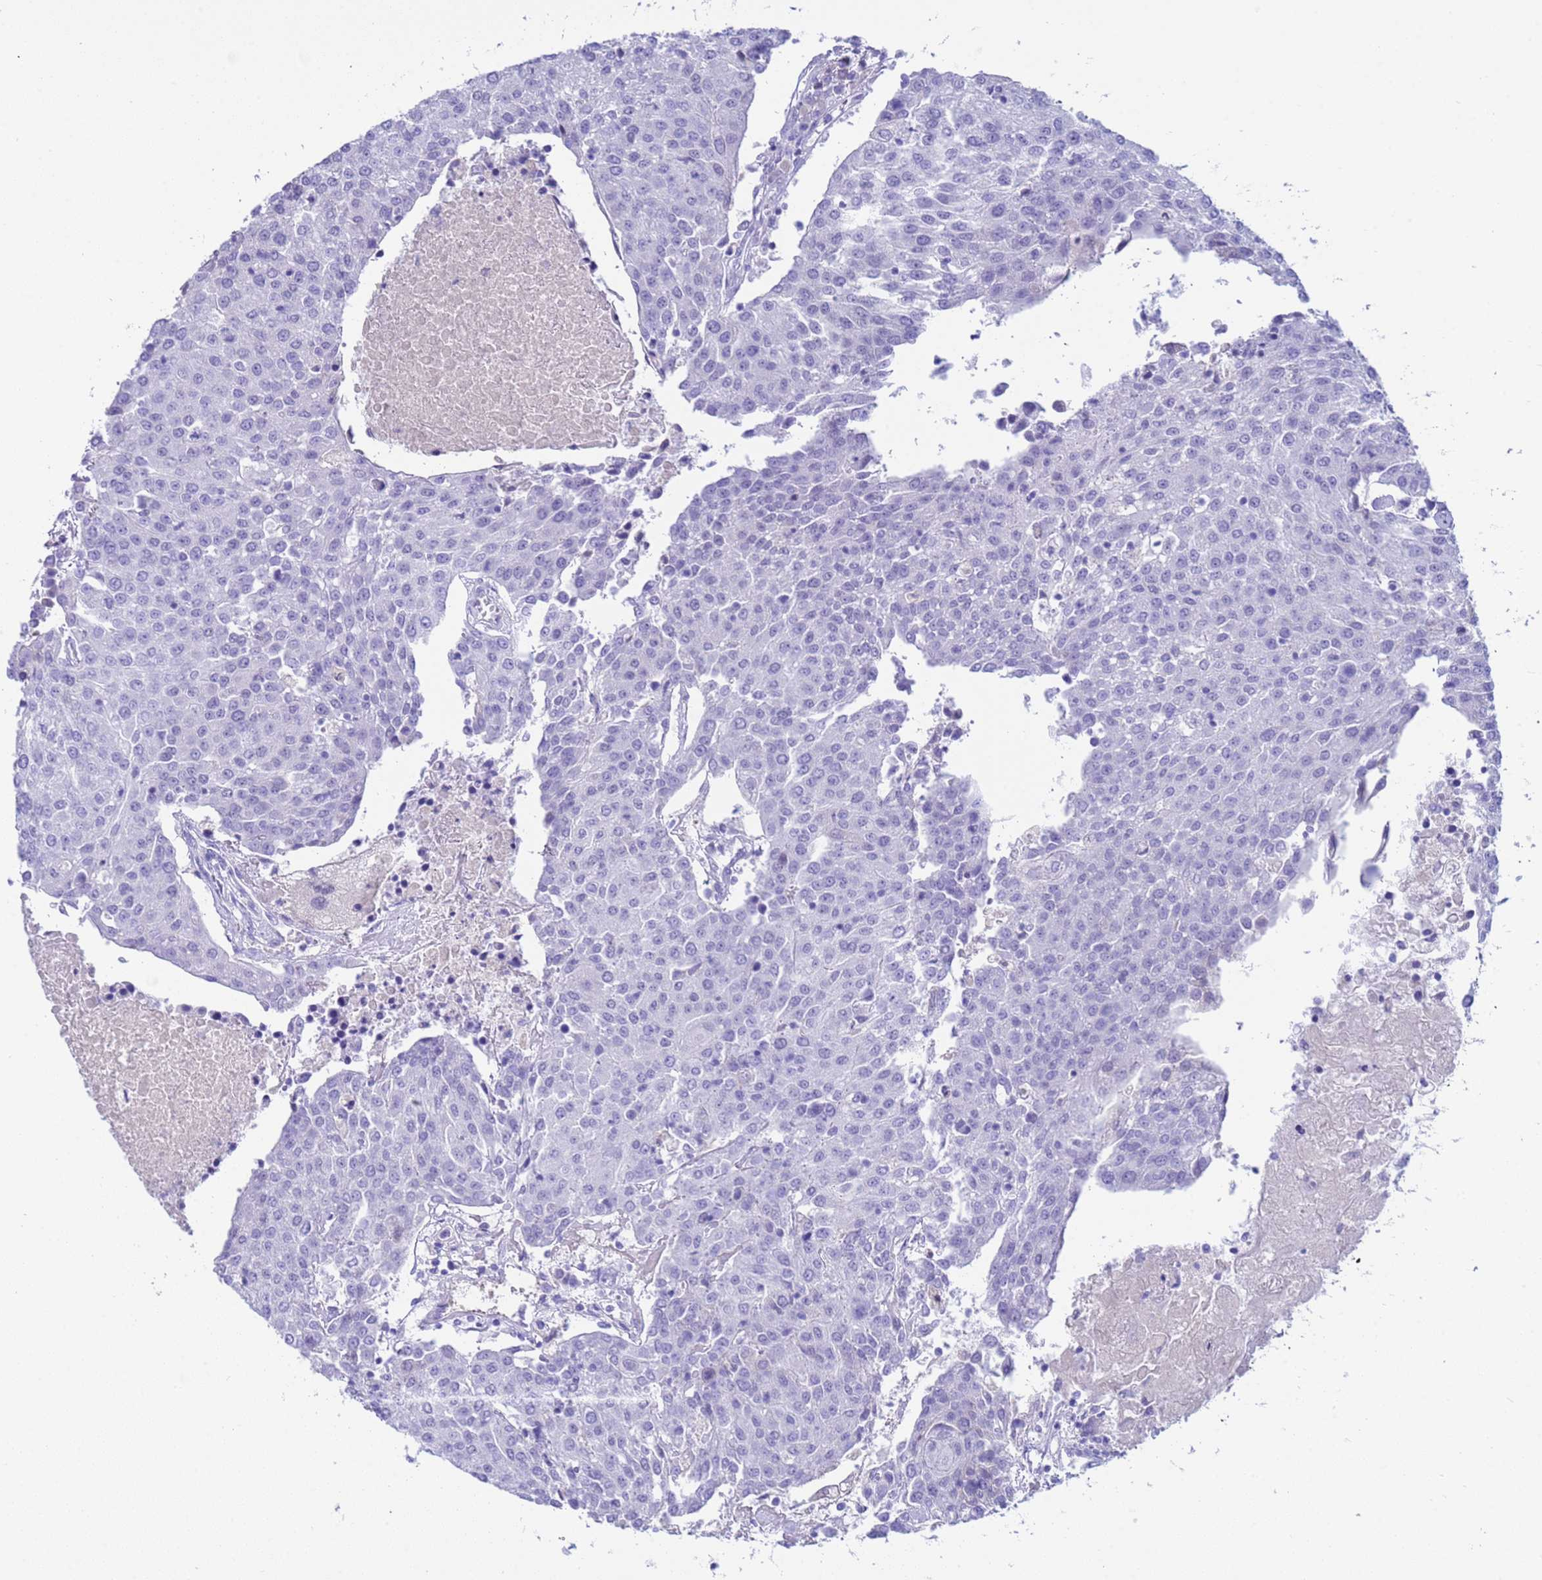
{"staining": {"intensity": "negative", "quantity": "none", "location": "none"}, "tissue": "urothelial cancer", "cell_type": "Tumor cells", "image_type": "cancer", "snomed": [{"axis": "morphology", "description": "Urothelial carcinoma, High grade"}, {"axis": "topography", "description": "Urinary bladder"}], "caption": "Histopathology image shows no protein positivity in tumor cells of urothelial carcinoma (high-grade) tissue.", "gene": "CKM", "patient": {"sex": "female", "age": 85}}